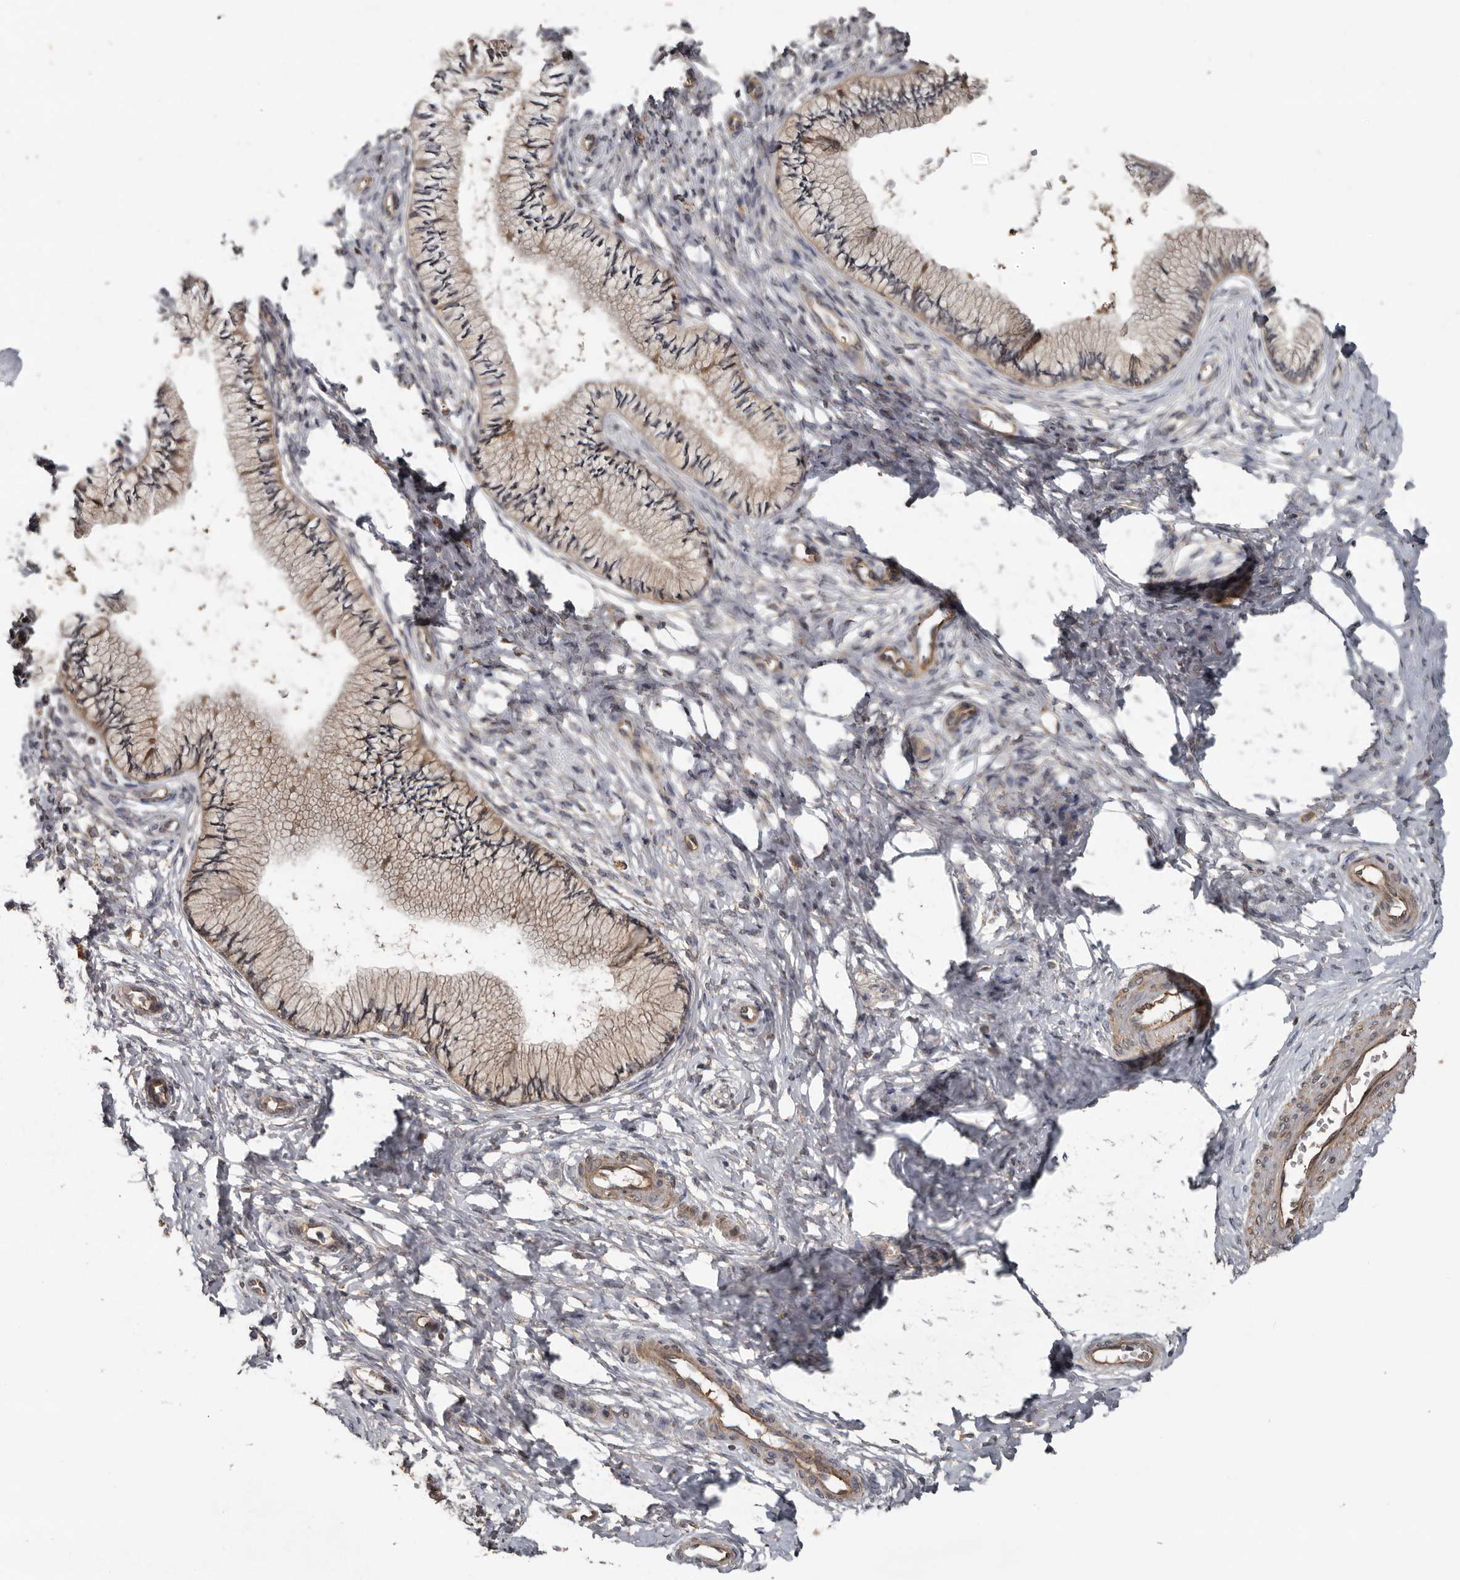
{"staining": {"intensity": "weak", "quantity": ">75%", "location": "cytoplasmic/membranous"}, "tissue": "cervix", "cell_type": "Glandular cells", "image_type": "normal", "snomed": [{"axis": "morphology", "description": "Normal tissue, NOS"}, {"axis": "topography", "description": "Cervix"}], "caption": "About >75% of glandular cells in normal human cervix reveal weak cytoplasmic/membranous protein expression as visualized by brown immunohistochemical staining.", "gene": "DNAJB4", "patient": {"sex": "female", "age": 36}}